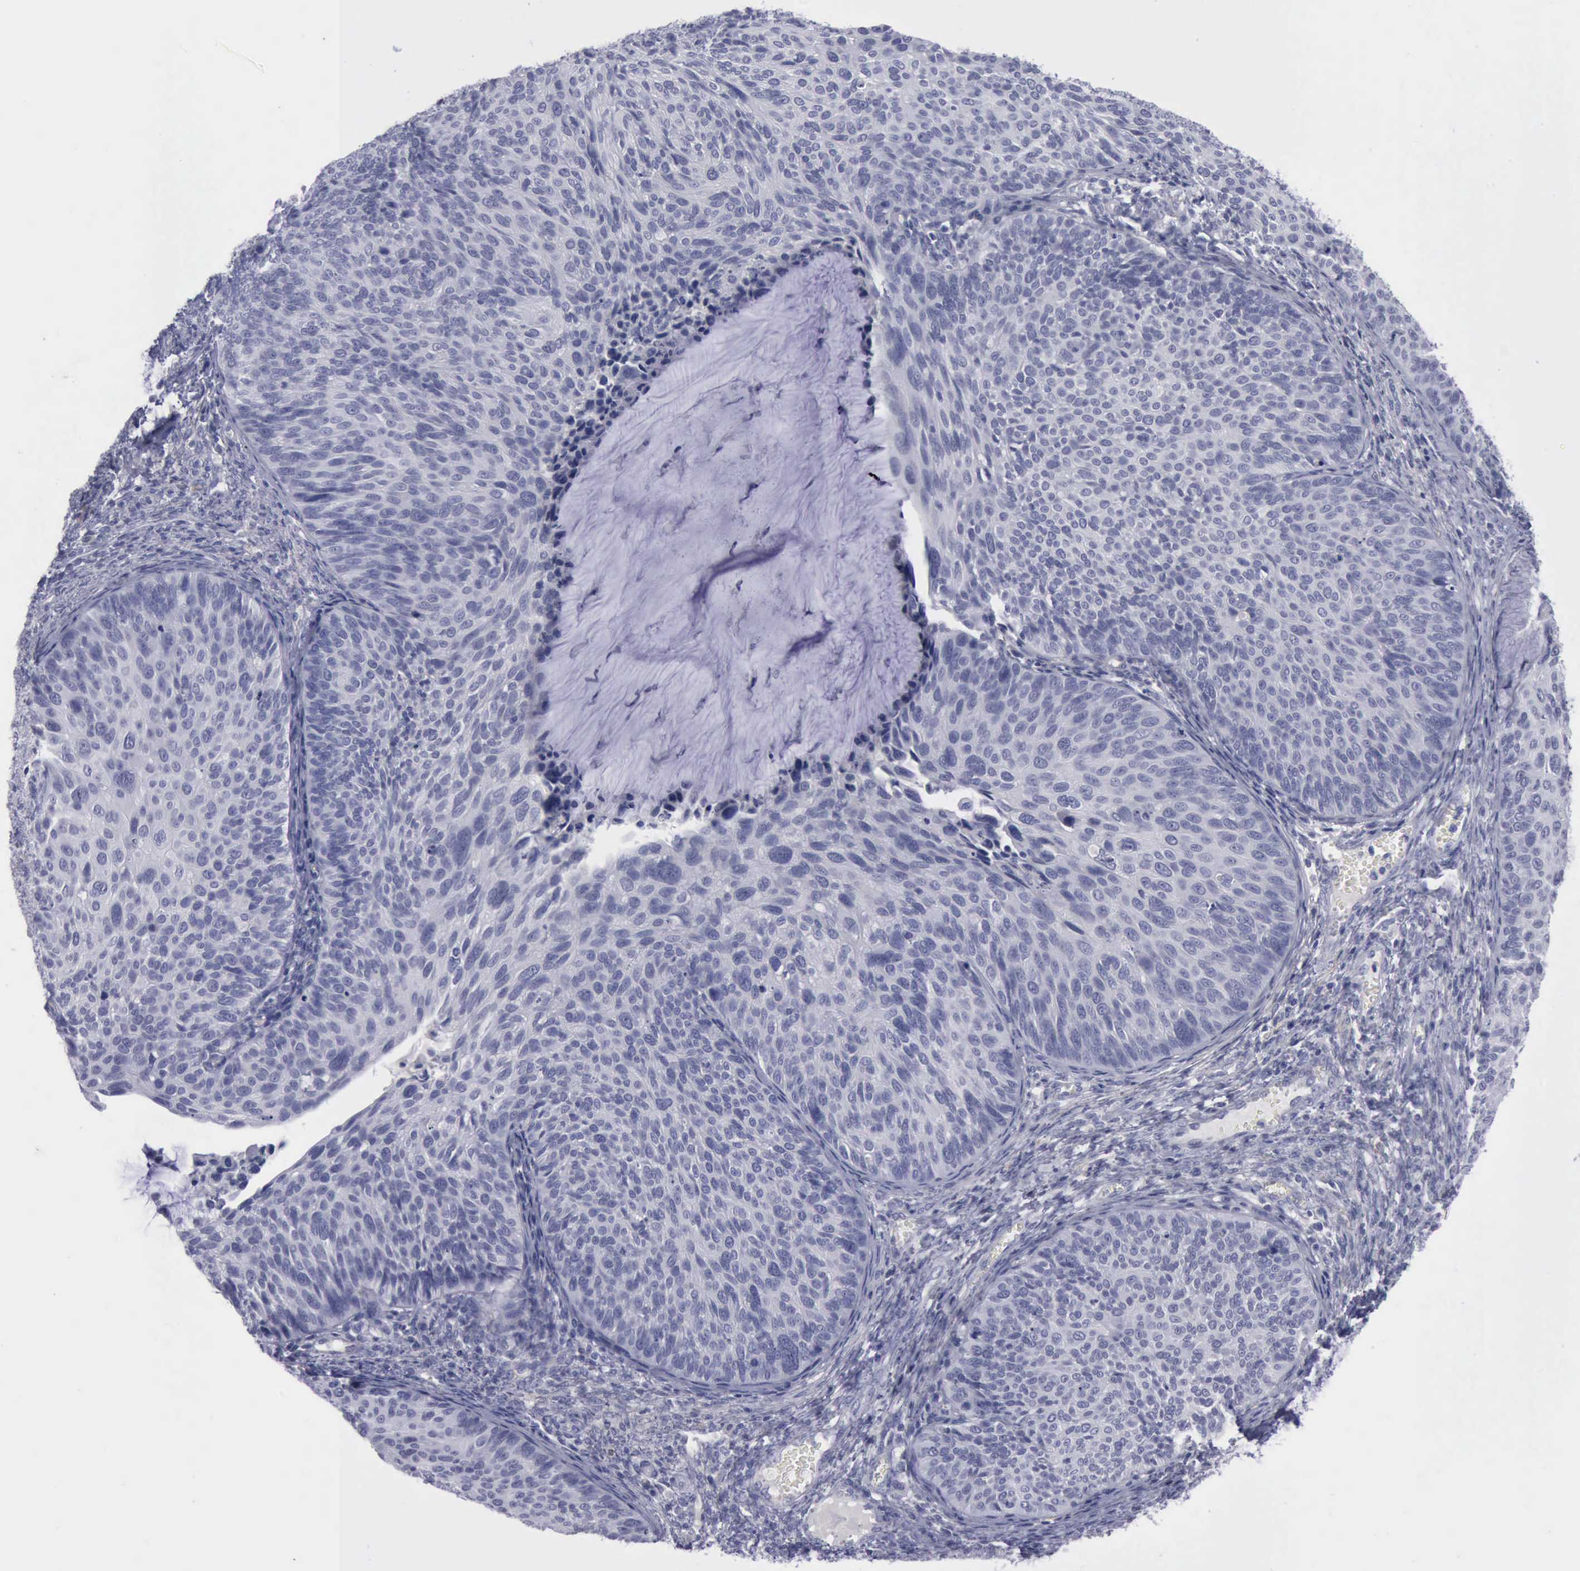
{"staining": {"intensity": "negative", "quantity": "none", "location": "none"}, "tissue": "cervical cancer", "cell_type": "Tumor cells", "image_type": "cancer", "snomed": [{"axis": "morphology", "description": "Squamous cell carcinoma, NOS"}, {"axis": "topography", "description": "Cervix"}], "caption": "An immunohistochemistry (IHC) image of squamous cell carcinoma (cervical) is shown. There is no staining in tumor cells of squamous cell carcinoma (cervical).", "gene": "CDH2", "patient": {"sex": "female", "age": 36}}